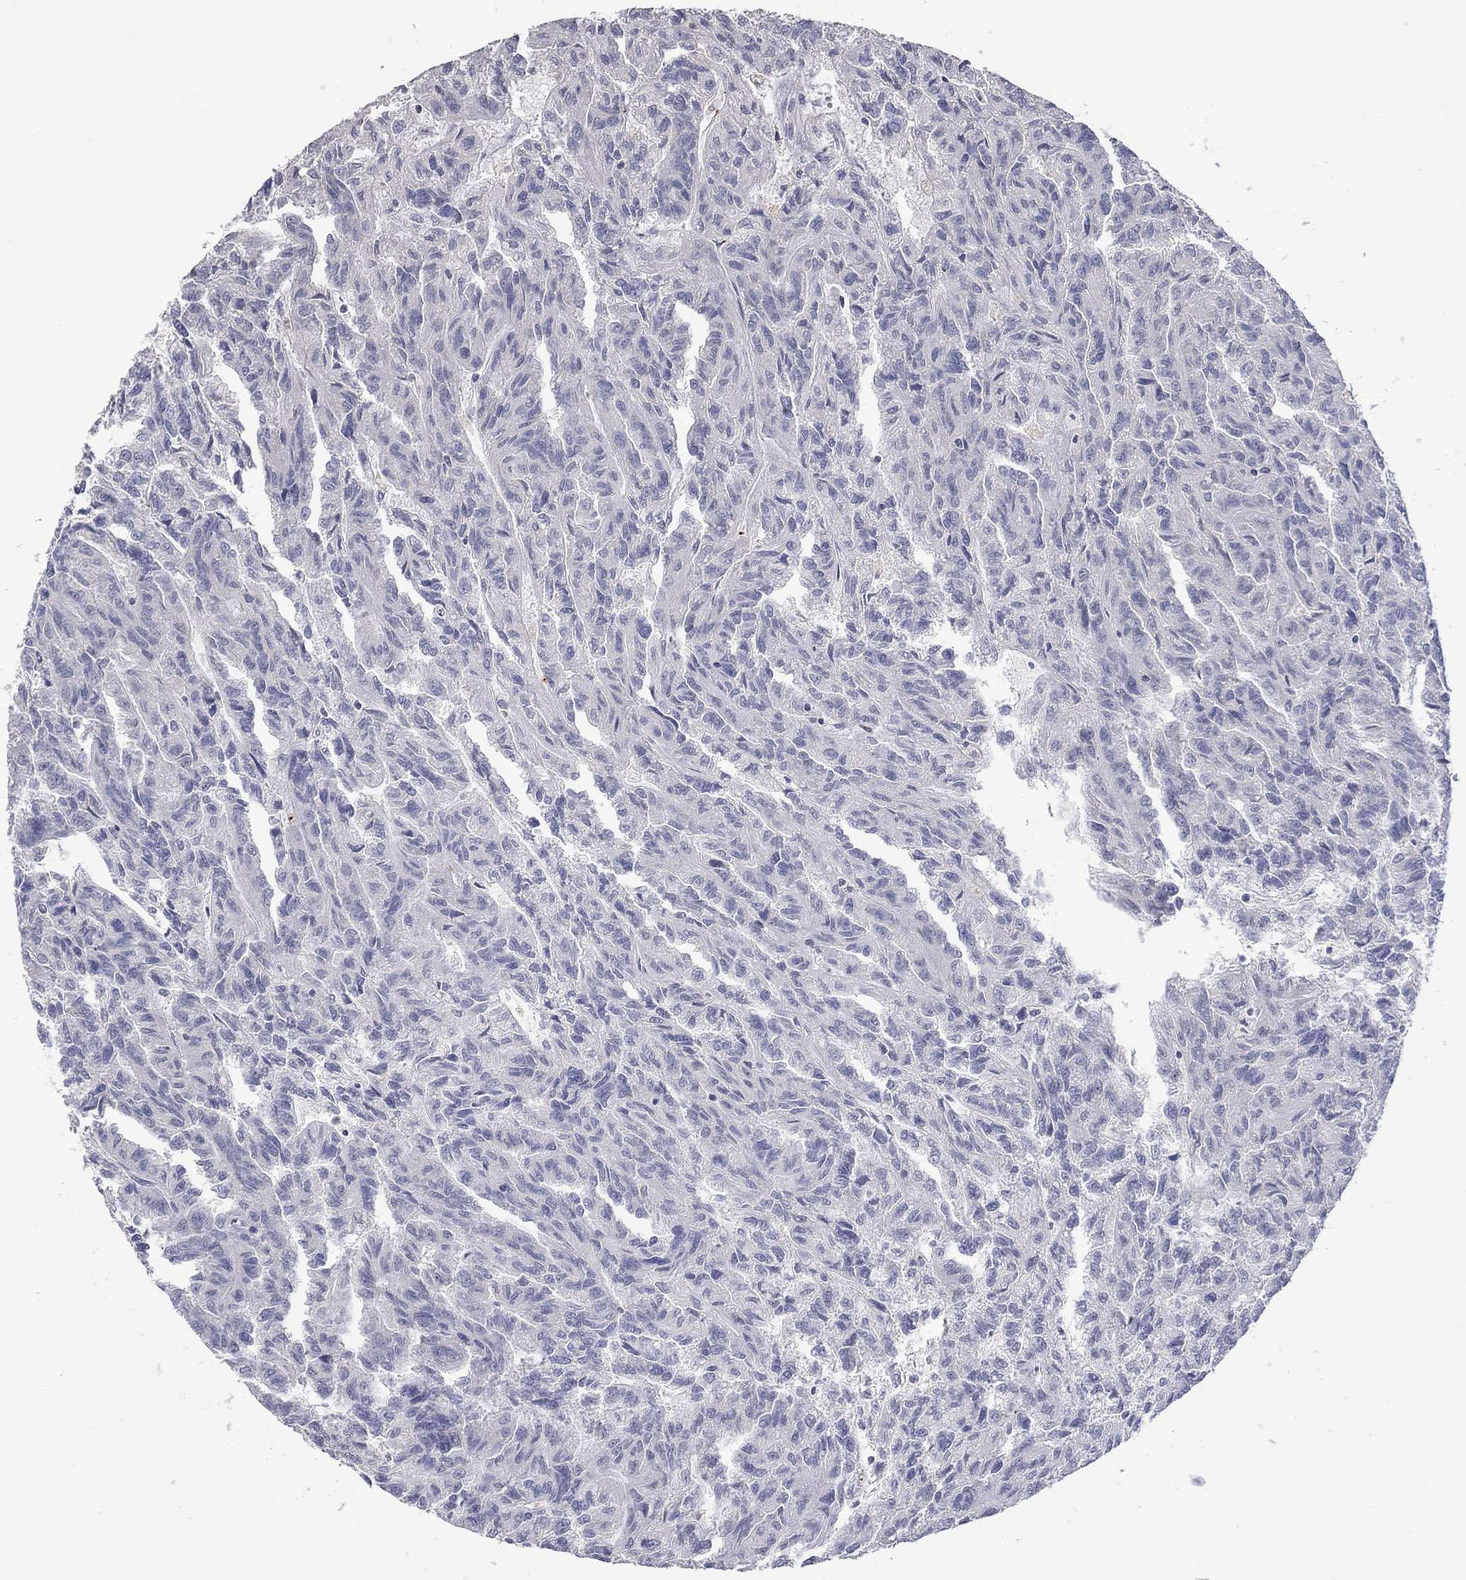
{"staining": {"intensity": "negative", "quantity": "none", "location": "none"}, "tissue": "renal cancer", "cell_type": "Tumor cells", "image_type": "cancer", "snomed": [{"axis": "morphology", "description": "Adenocarcinoma, NOS"}, {"axis": "topography", "description": "Kidney"}], "caption": "This histopathology image is of renal cancer (adenocarcinoma) stained with immunohistochemistry (IHC) to label a protein in brown with the nuclei are counter-stained blue. There is no expression in tumor cells. Nuclei are stained in blue.", "gene": "PLEK", "patient": {"sex": "male", "age": 79}}